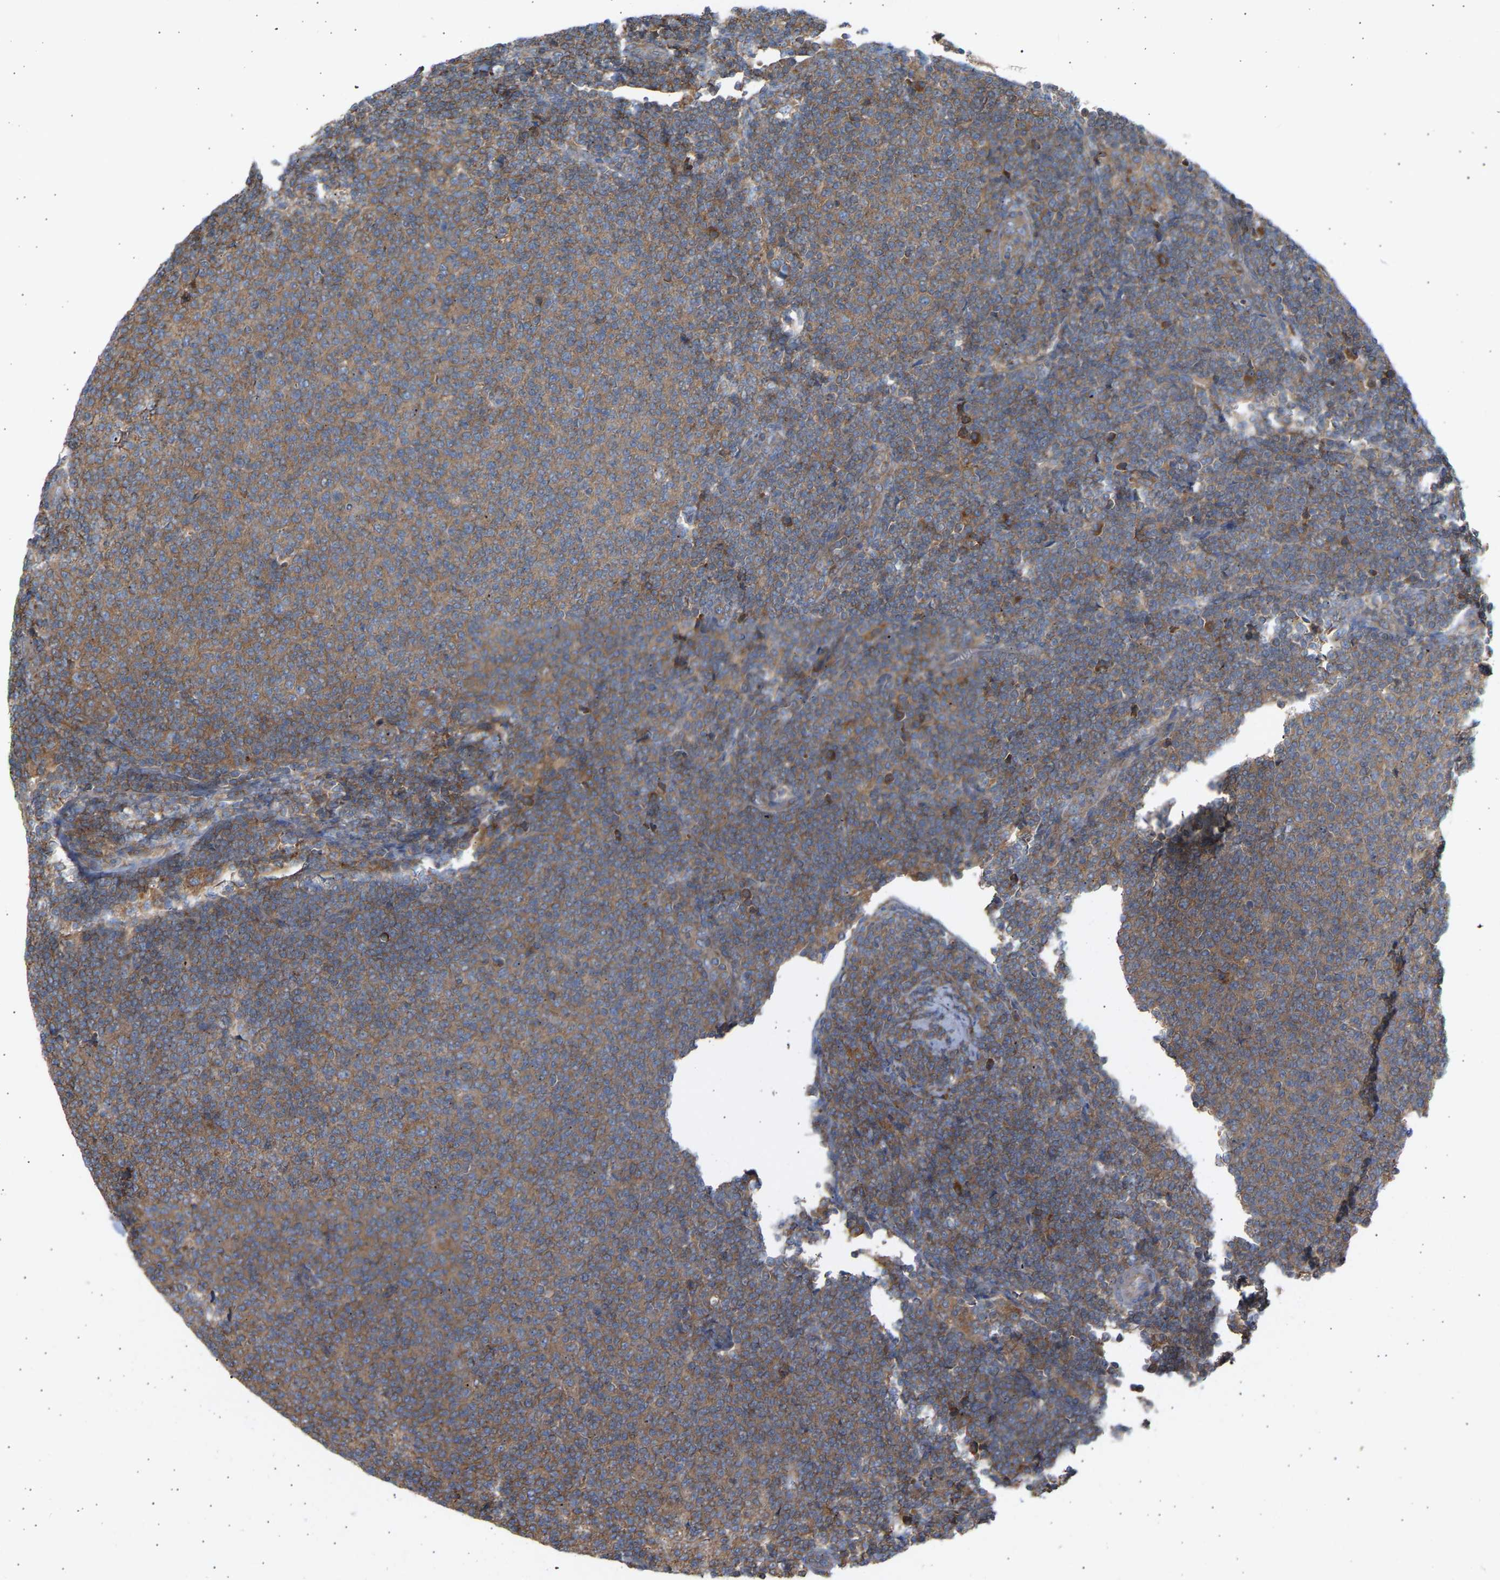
{"staining": {"intensity": "moderate", "quantity": ">75%", "location": "cytoplasmic/membranous"}, "tissue": "lymphoma", "cell_type": "Tumor cells", "image_type": "cancer", "snomed": [{"axis": "morphology", "description": "Malignant lymphoma, non-Hodgkin's type, Low grade"}, {"axis": "topography", "description": "Lymph node"}], "caption": "Tumor cells reveal medium levels of moderate cytoplasmic/membranous positivity in about >75% of cells in human malignant lymphoma, non-Hodgkin's type (low-grade).", "gene": "GCN1", "patient": {"sex": "male", "age": 66}}